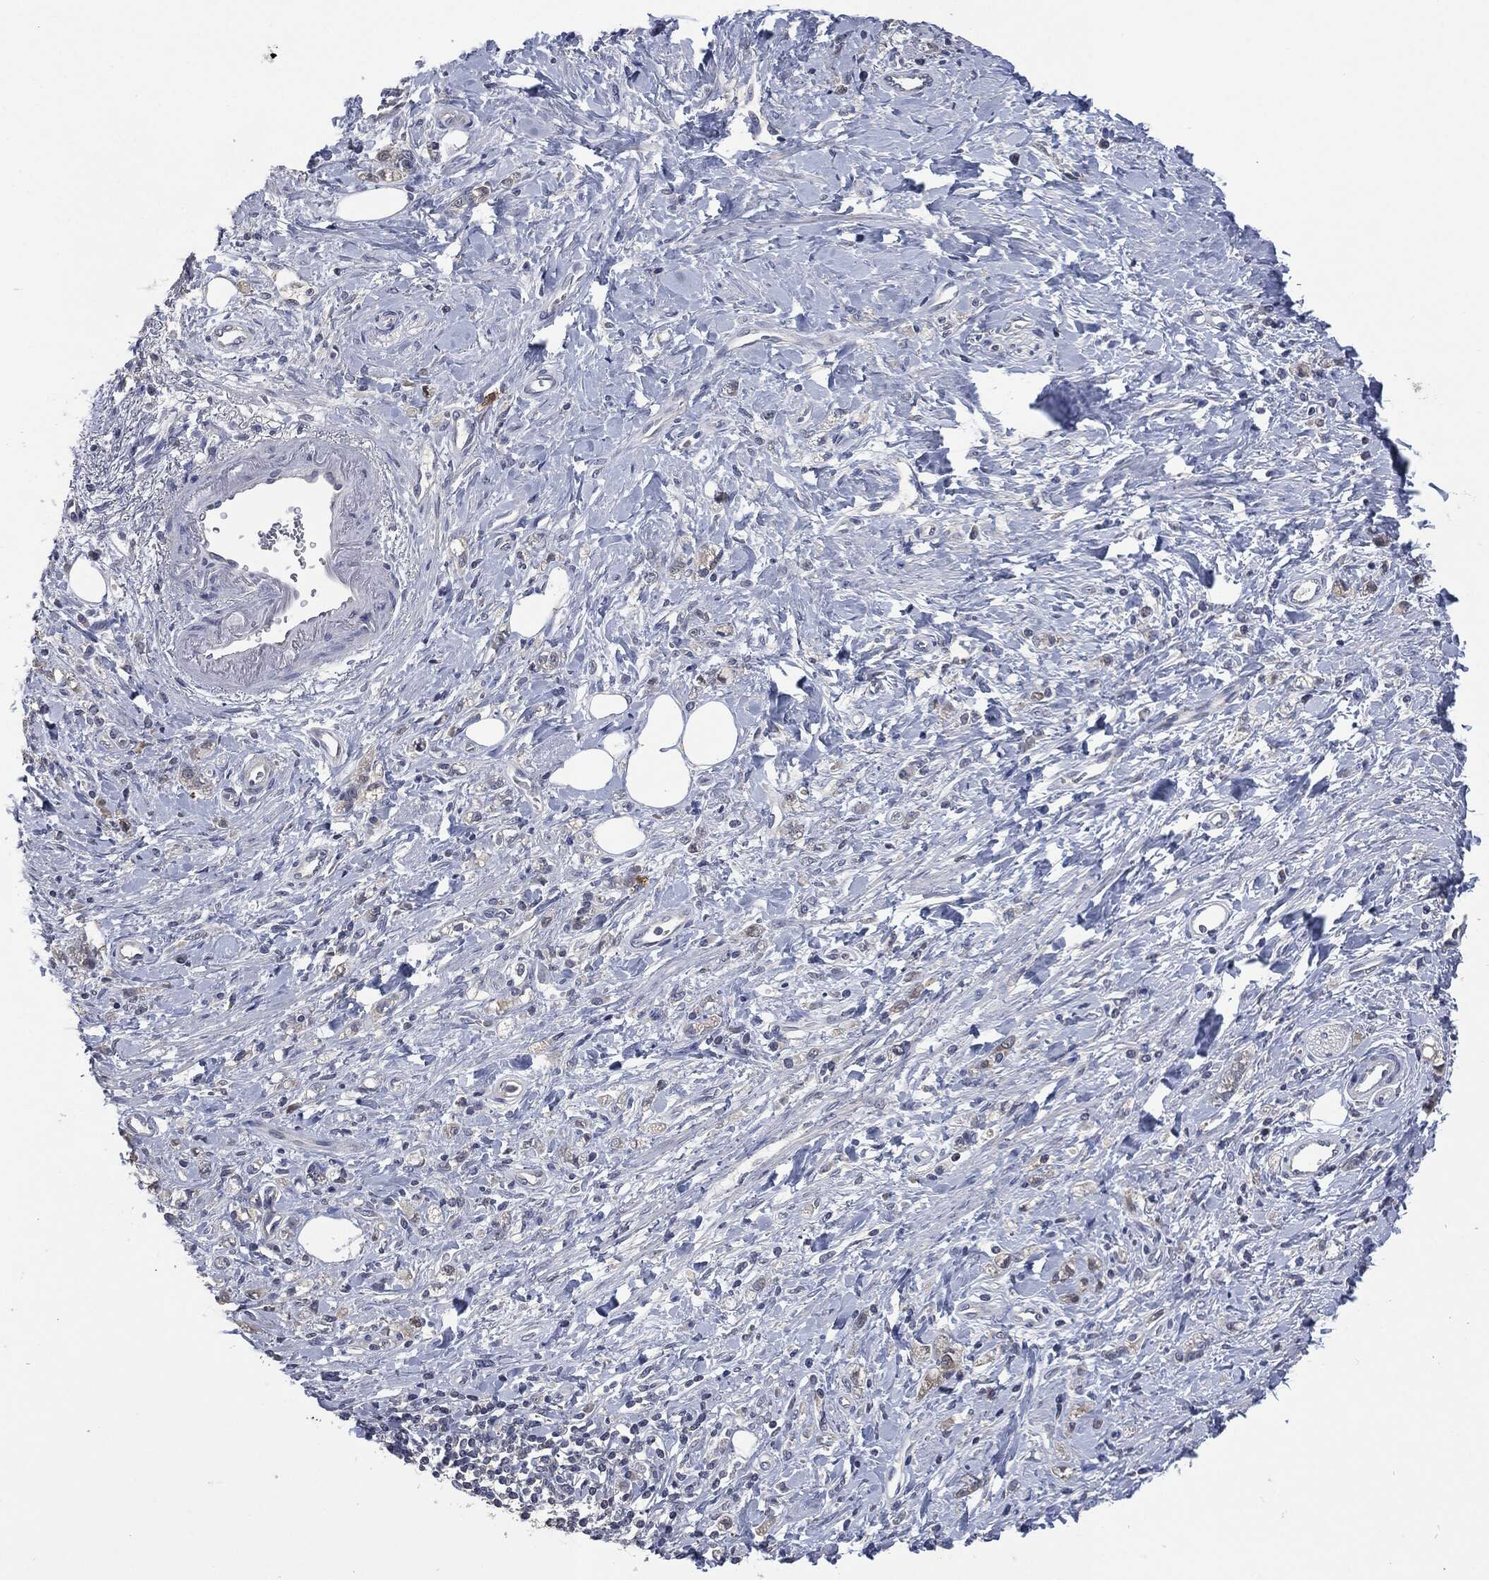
{"staining": {"intensity": "moderate", "quantity": "<25%", "location": "cytoplasmic/membranous"}, "tissue": "stomach cancer", "cell_type": "Tumor cells", "image_type": "cancer", "snomed": [{"axis": "morphology", "description": "Adenocarcinoma, NOS"}, {"axis": "topography", "description": "Stomach"}], "caption": "This histopathology image exhibits stomach cancer stained with immunohistochemistry (IHC) to label a protein in brown. The cytoplasmic/membranous of tumor cells show moderate positivity for the protein. Nuclei are counter-stained blue.", "gene": "IL1RN", "patient": {"sex": "male", "age": 77}}